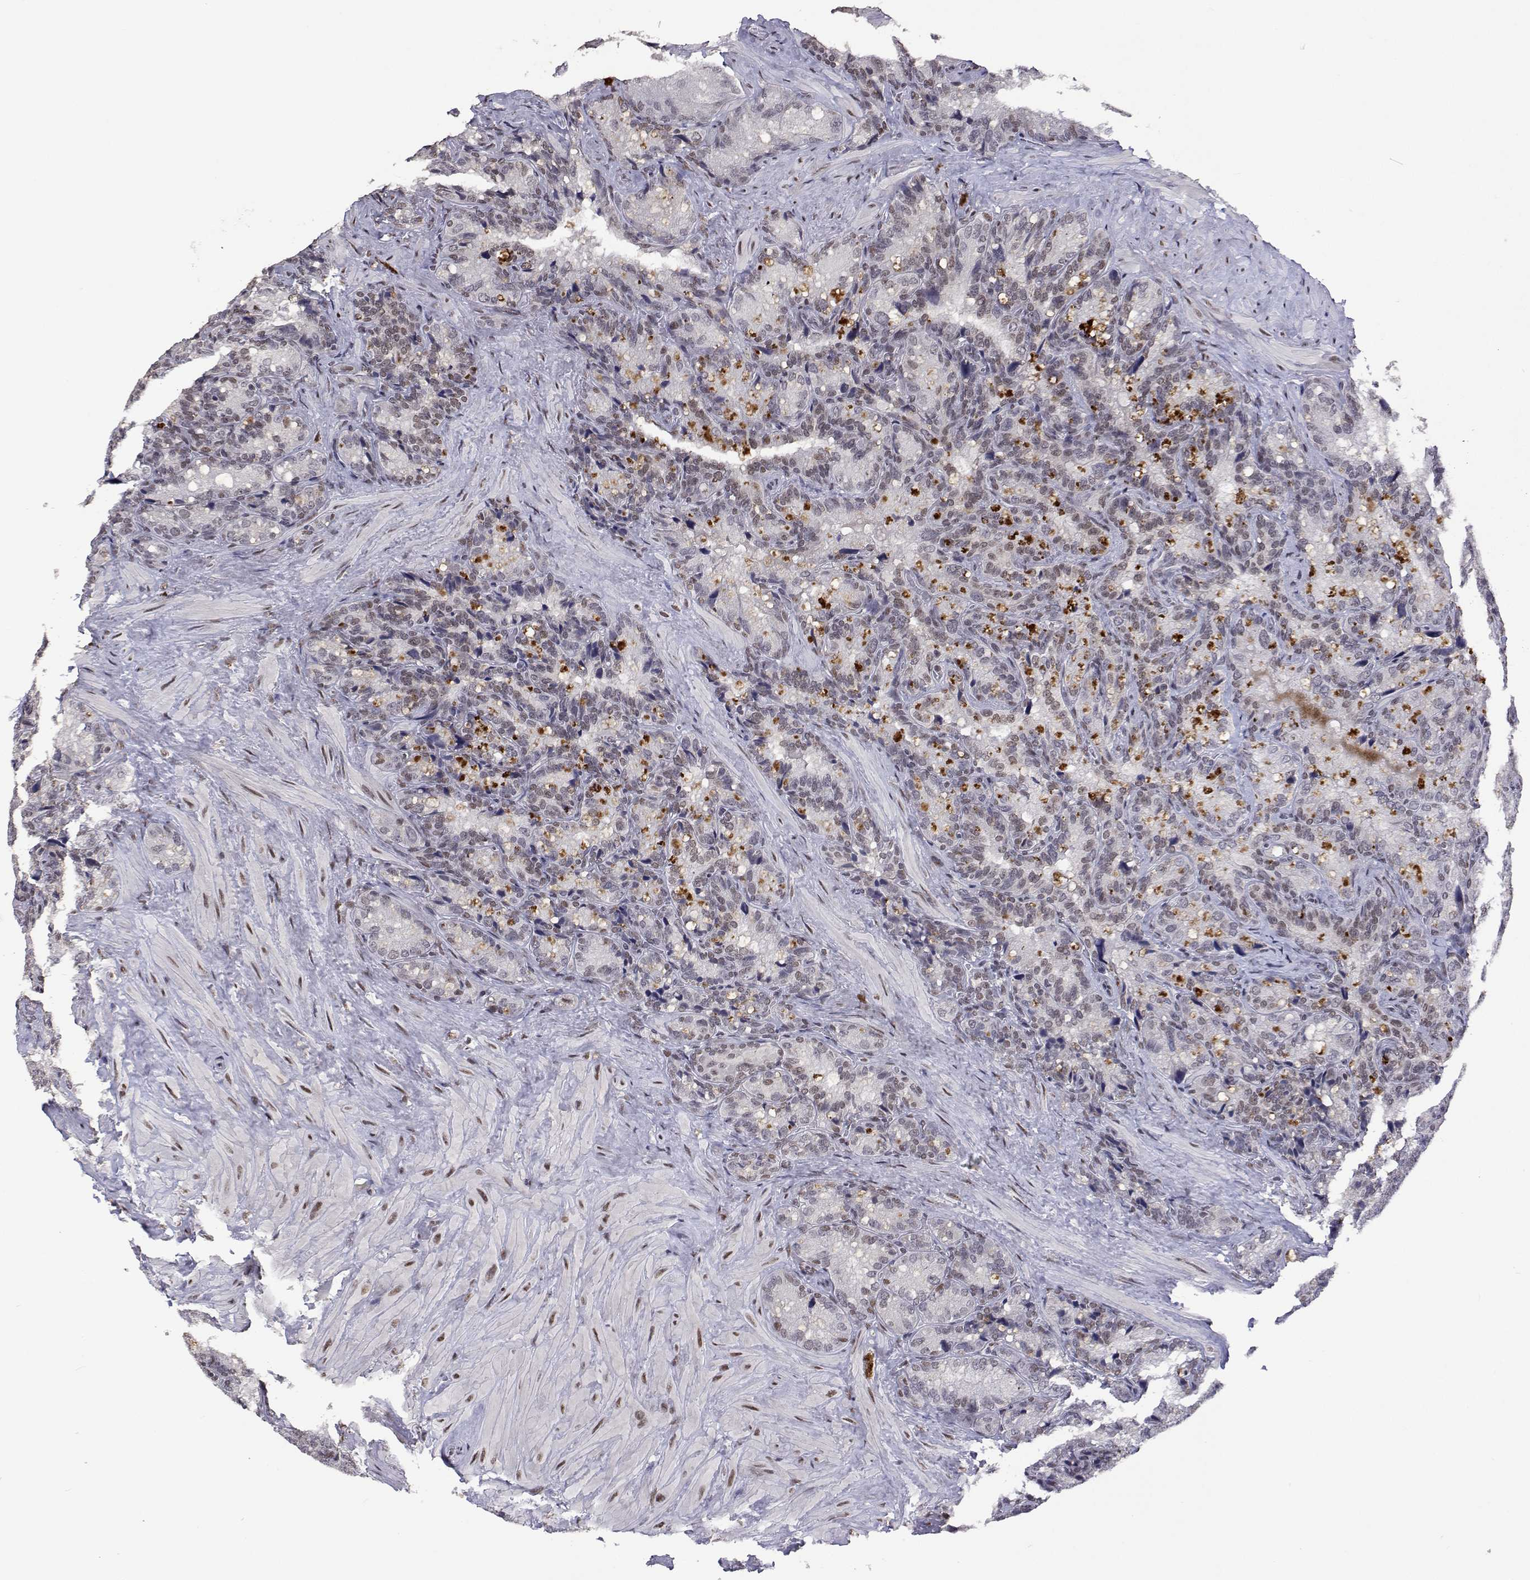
{"staining": {"intensity": "moderate", "quantity": "25%-75%", "location": "nuclear"}, "tissue": "seminal vesicle", "cell_type": "Glandular cells", "image_type": "normal", "snomed": [{"axis": "morphology", "description": "Normal tissue, NOS"}, {"axis": "topography", "description": "Seminal veicle"}], "caption": "The histopathology image demonstrates staining of benign seminal vesicle, revealing moderate nuclear protein staining (brown color) within glandular cells. (DAB IHC, brown staining for protein, blue staining for nuclei).", "gene": "HNRNPA0", "patient": {"sex": "male", "age": 60}}